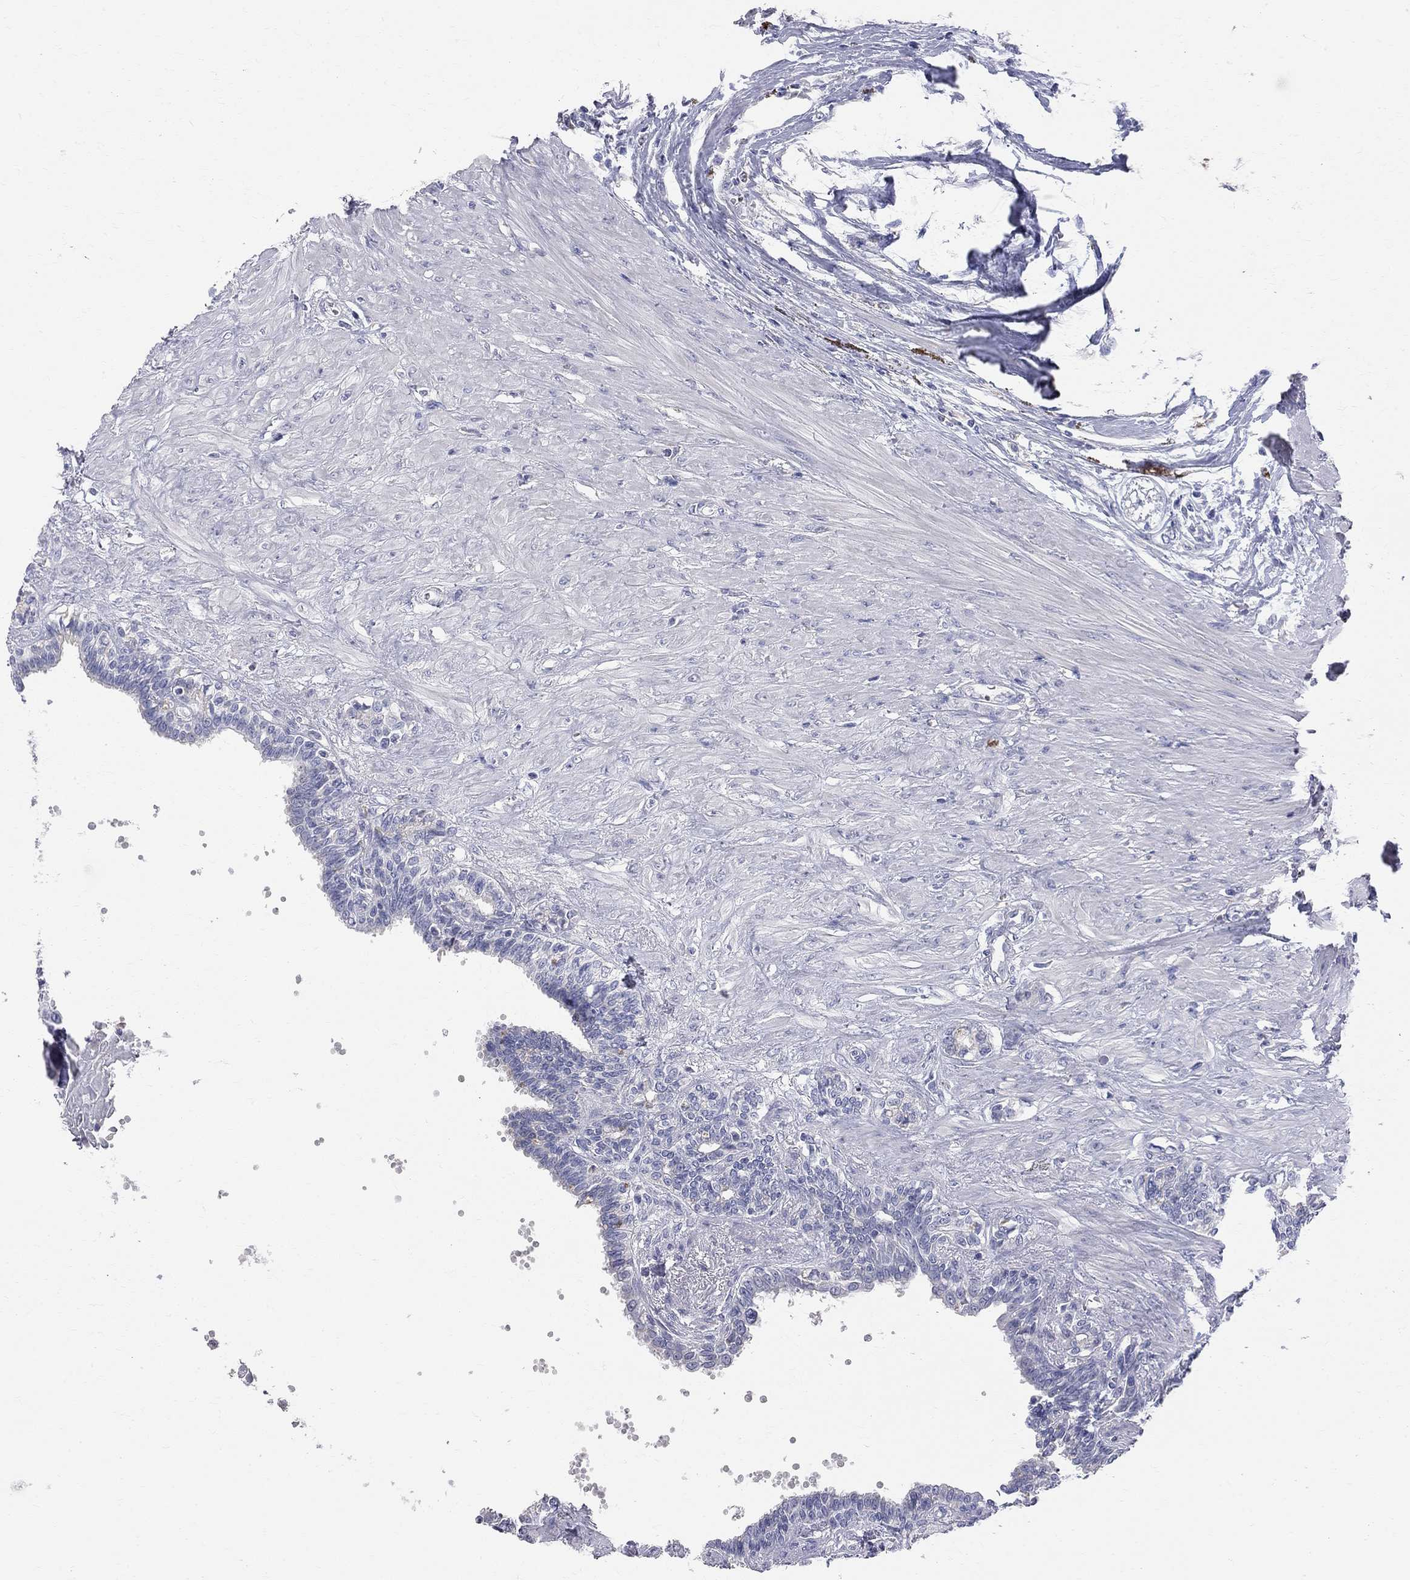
{"staining": {"intensity": "moderate", "quantity": "<25%", "location": "cytoplasmic/membranous"}, "tissue": "seminal vesicle", "cell_type": "Glandular cells", "image_type": "normal", "snomed": [{"axis": "morphology", "description": "Normal tissue, NOS"}, {"axis": "morphology", "description": "Urothelial carcinoma, NOS"}, {"axis": "topography", "description": "Urinary bladder"}, {"axis": "topography", "description": "Seminal veicle"}], "caption": "Protein staining displays moderate cytoplasmic/membranous staining in approximately <25% of glandular cells in unremarkable seminal vesicle. The protein is stained brown, and the nuclei are stained in blue (DAB (3,3'-diaminobenzidine) IHC with brightfield microscopy, high magnification).", "gene": "ACSL1", "patient": {"sex": "male", "age": 76}}